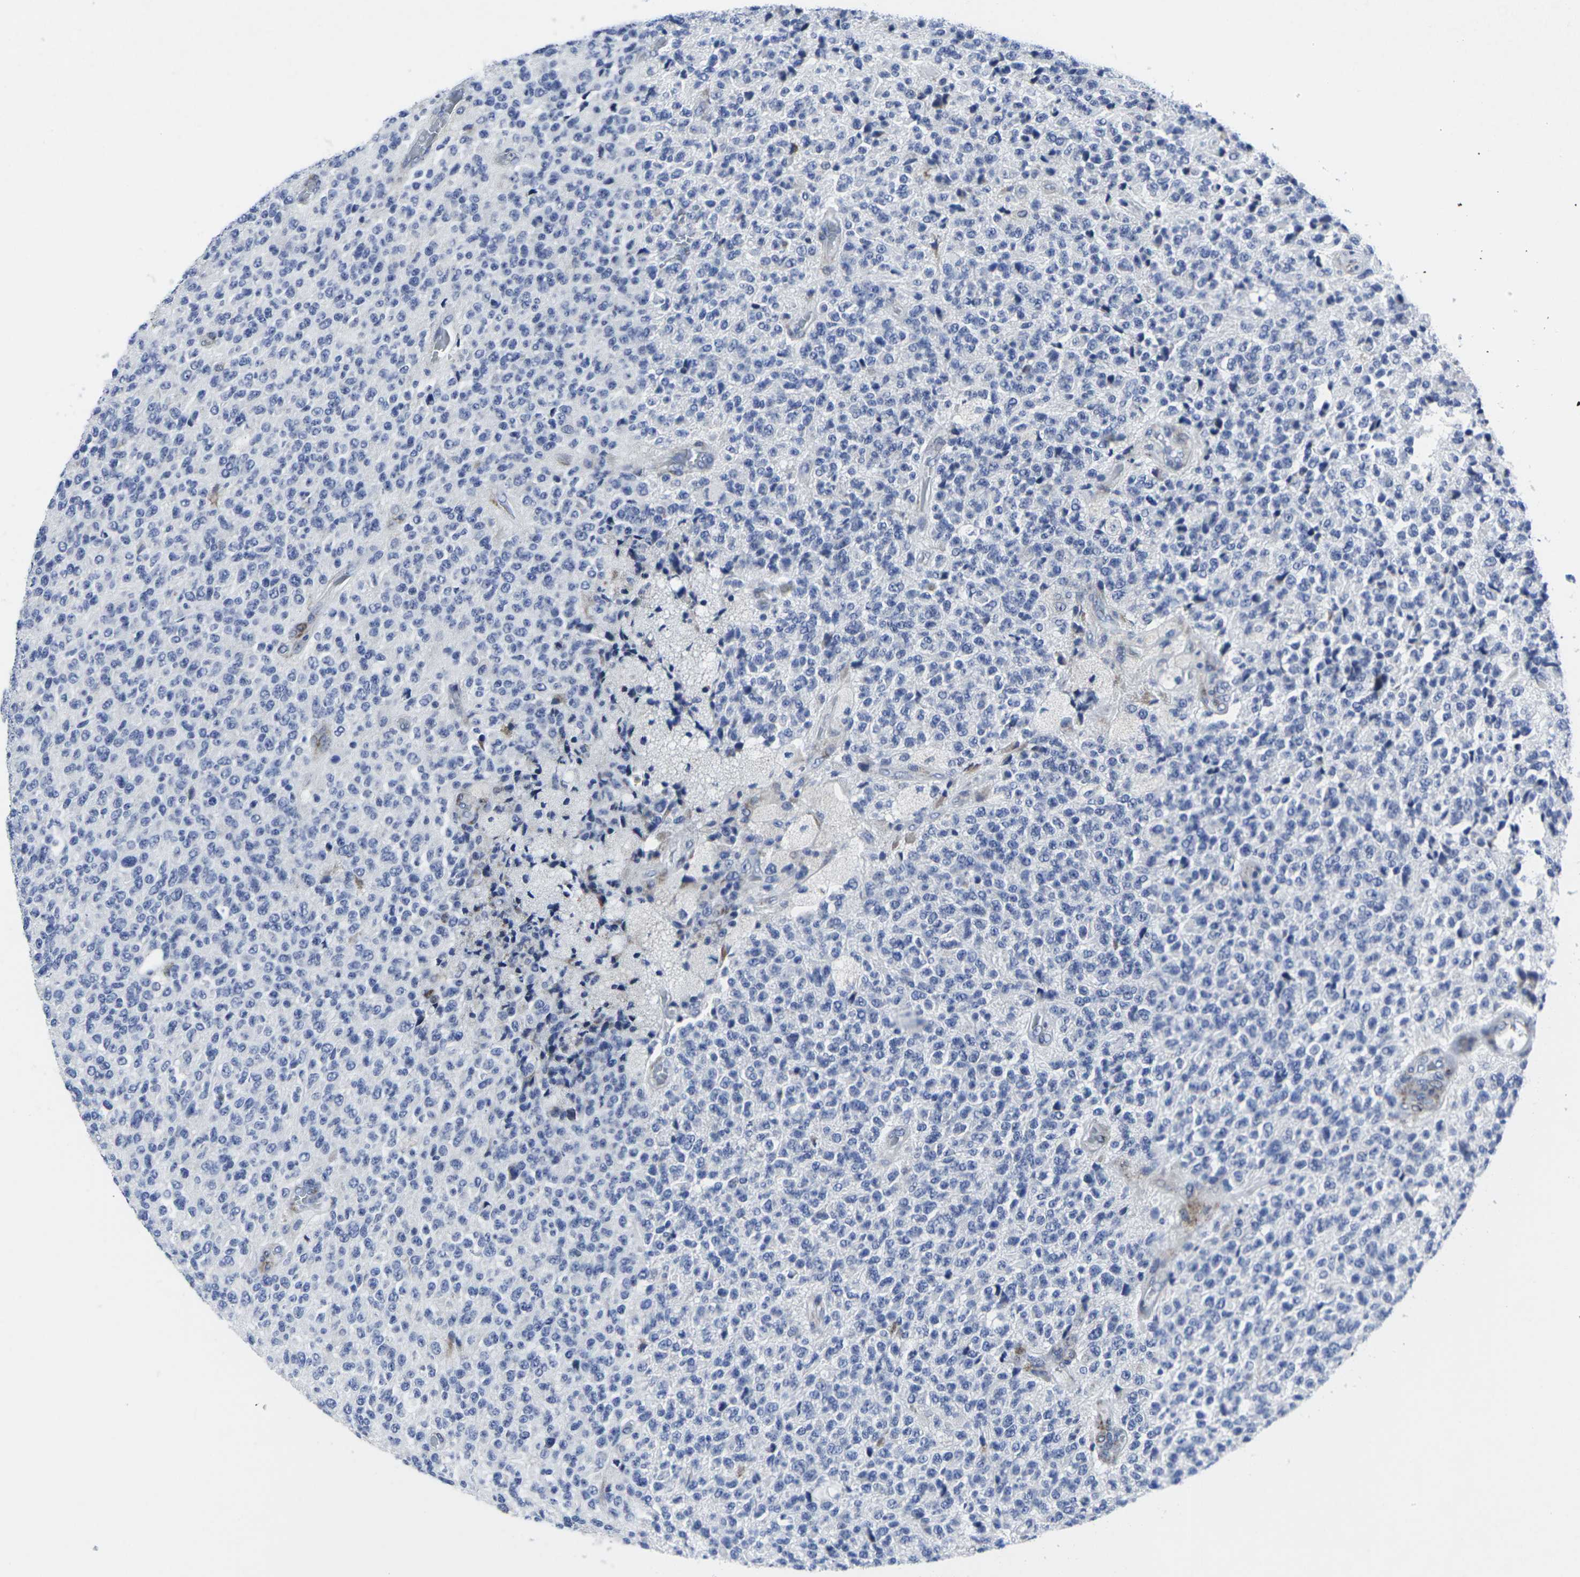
{"staining": {"intensity": "negative", "quantity": "none", "location": "none"}, "tissue": "glioma", "cell_type": "Tumor cells", "image_type": "cancer", "snomed": [{"axis": "morphology", "description": "Glioma, malignant, High grade"}, {"axis": "topography", "description": "pancreas cauda"}], "caption": "This is an IHC photomicrograph of human glioma. There is no staining in tumor cells.", "gene": "RPN1", "patient": {"sex": "male", "age": 60}}